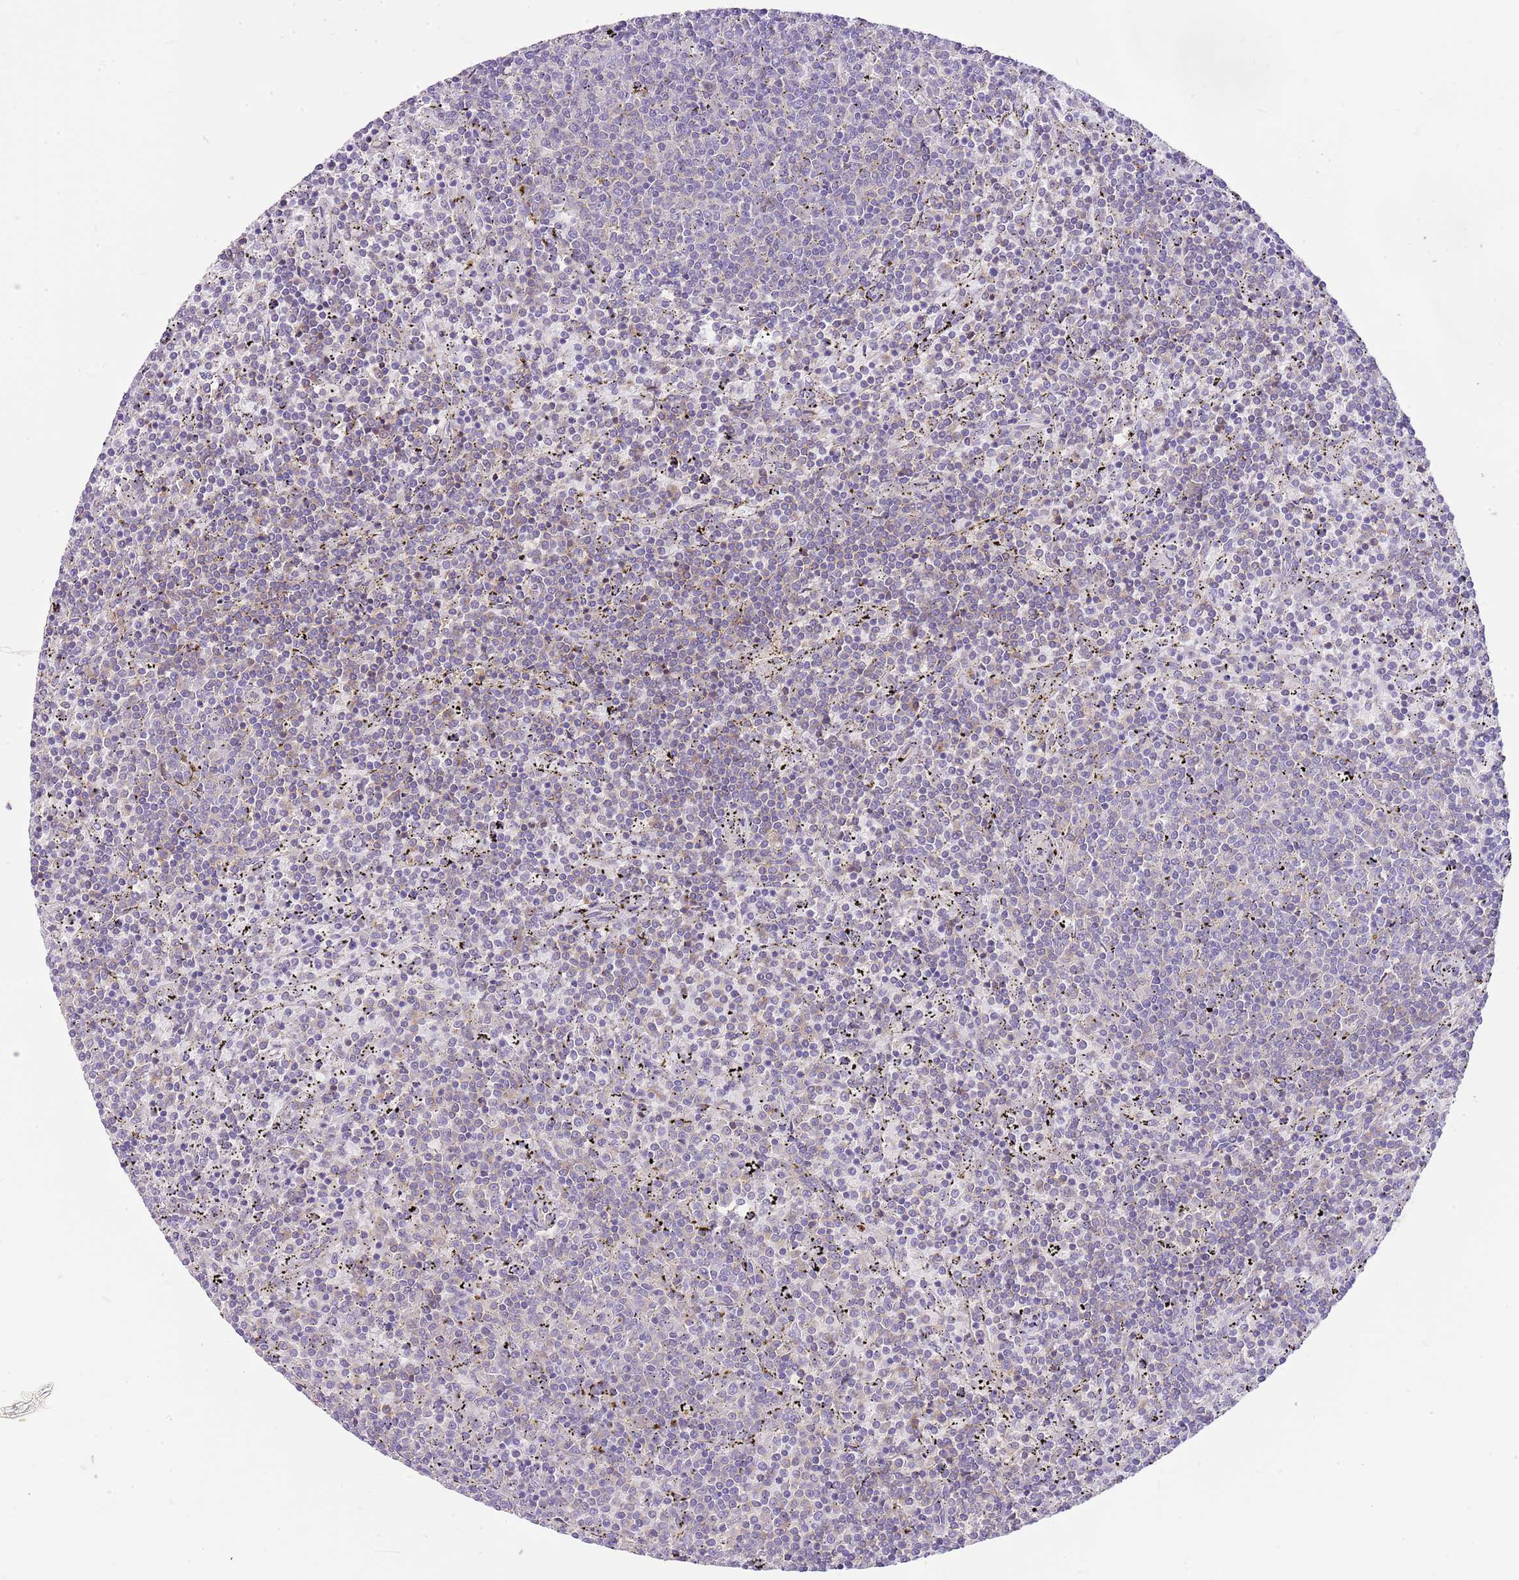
{"staining": {"intensity": "negative", "quantity": "none", "location": "none"}, "tissue": "lymphoma", "cell_type": "Tumor cells", "image_type": "cancer", "snomed": [{"axis": "morphology", "description": "Malignant lymphoma, non-Hodgkin's type, Low grade"}, {"axis": "topography", "description": "Spleen"}], "caption": "The photomicrograph exhibits no staining of tumor cells in malignant lymphoma, non-Hodgkin's type (low-grade).", "gene": "RFK", "patient": {"sex": "female", "age": 50}}